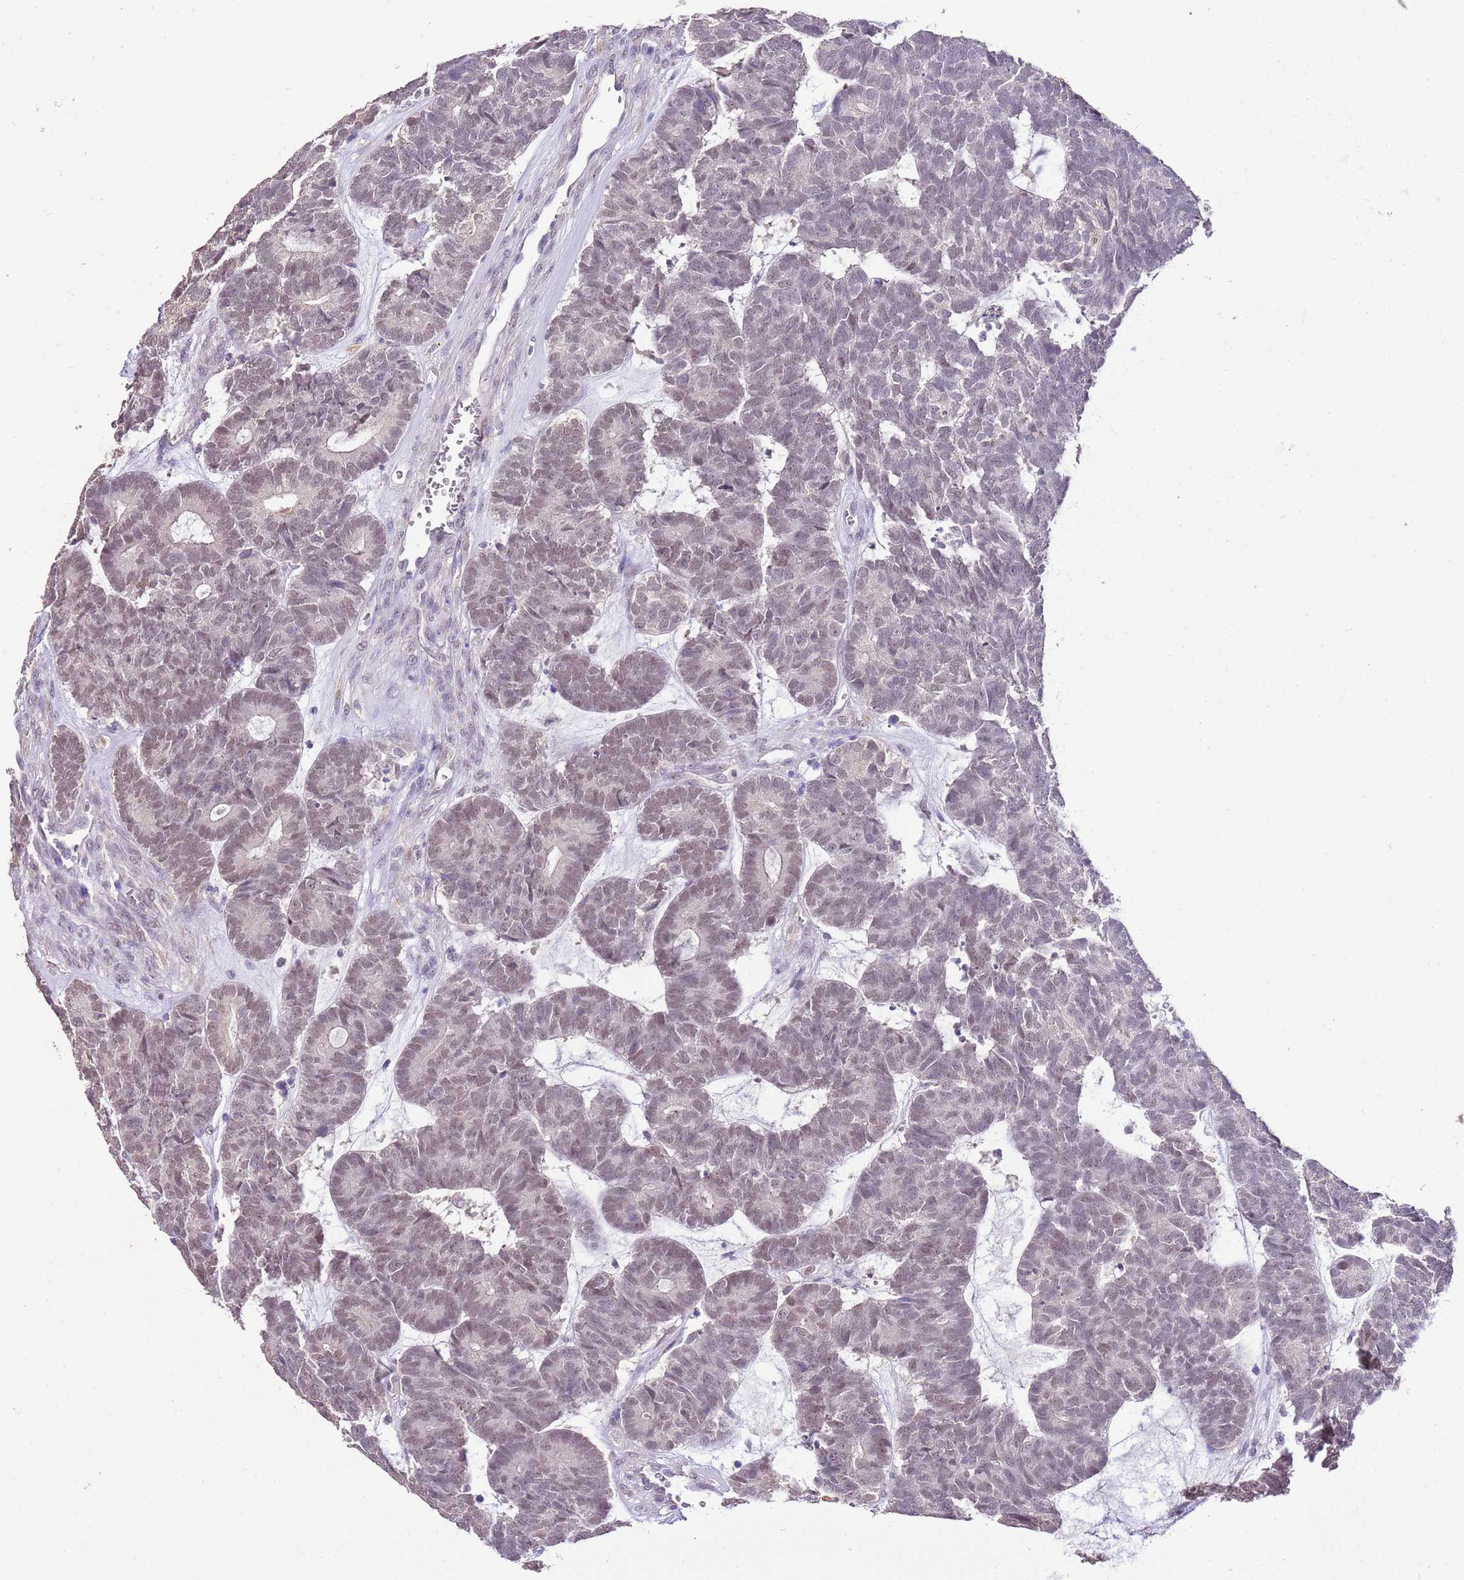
{"staining": {"intensity": "weak", "quantity": ">75%", "location": "nuclear"}, "tissue": "head and neck cancer", "cell_type": "Tumor cells", "image_type": "cancer", "snomed": [{"axis": "morphology", "description": "Adenocarcinoma, NOS"}, {"axis": "topography", "description": "Head-Neck"}], "caption": "The image demonstrates a brown stain indicating the presence of a protein in the nuclear of tumor cells in adenocarcinoma (head and neck).", "gene": "IZUMO4", "patient": {"sex": "female", "age": 81}}